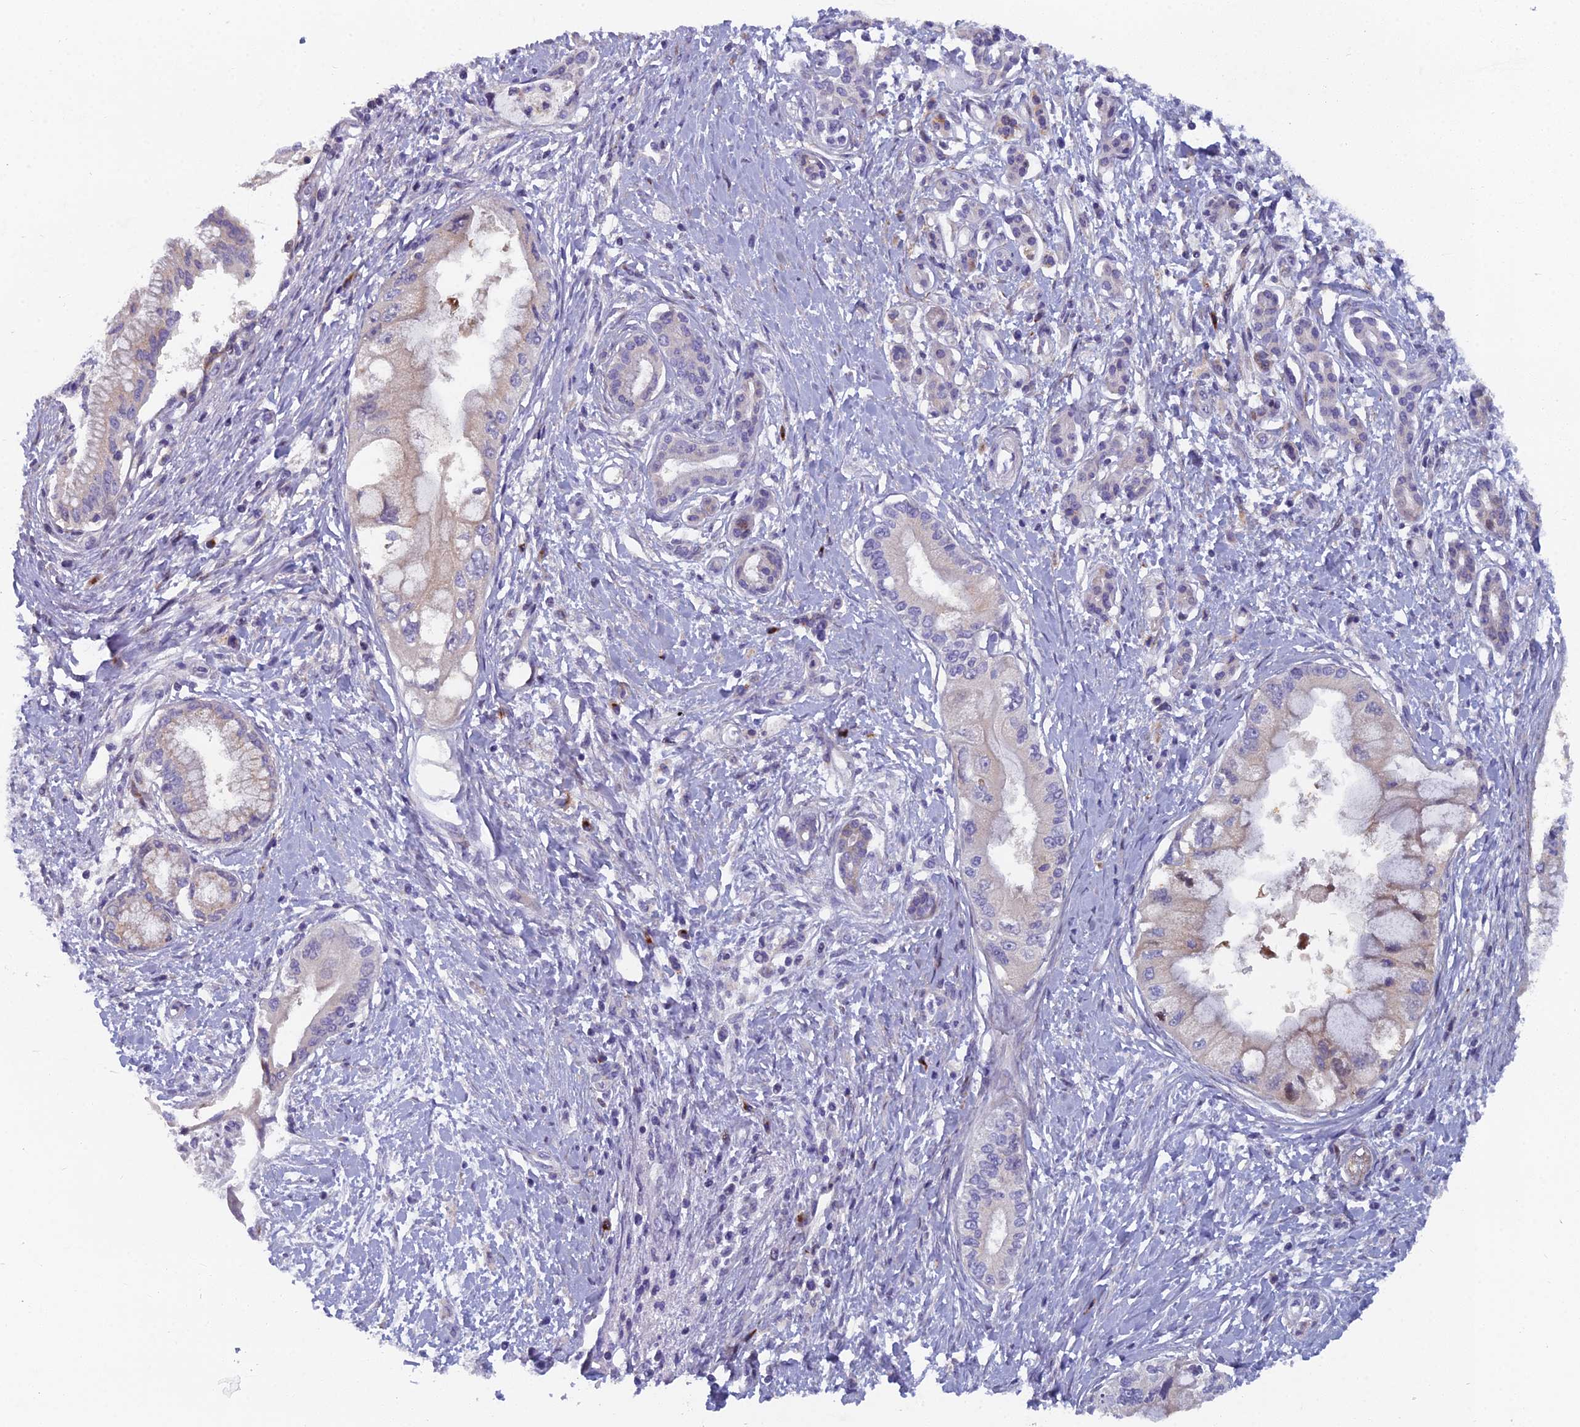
{"staining": {"intensity": "negative", "quantity": "none", "location": "none"}, "tissue": "pancreatic cancer", "cell_type": "Tumor cells", "image_type": "cancer", "snomed": [{"axis": "morphology", "description": "Adenocarcinoma, NOS"}, {"axis": "topography", "description": "Pancreas"}], "caption": "Immunohistochemical staining of human pancreatic adenocarcinoma demonstrates no significant positivity in tumor cells. (DAB immunohistochemistry (IHC) visualized using brightfield microscopy, high magnification).", "gene": "B9D2", "patient": {"sex": "male", "age": 46}}